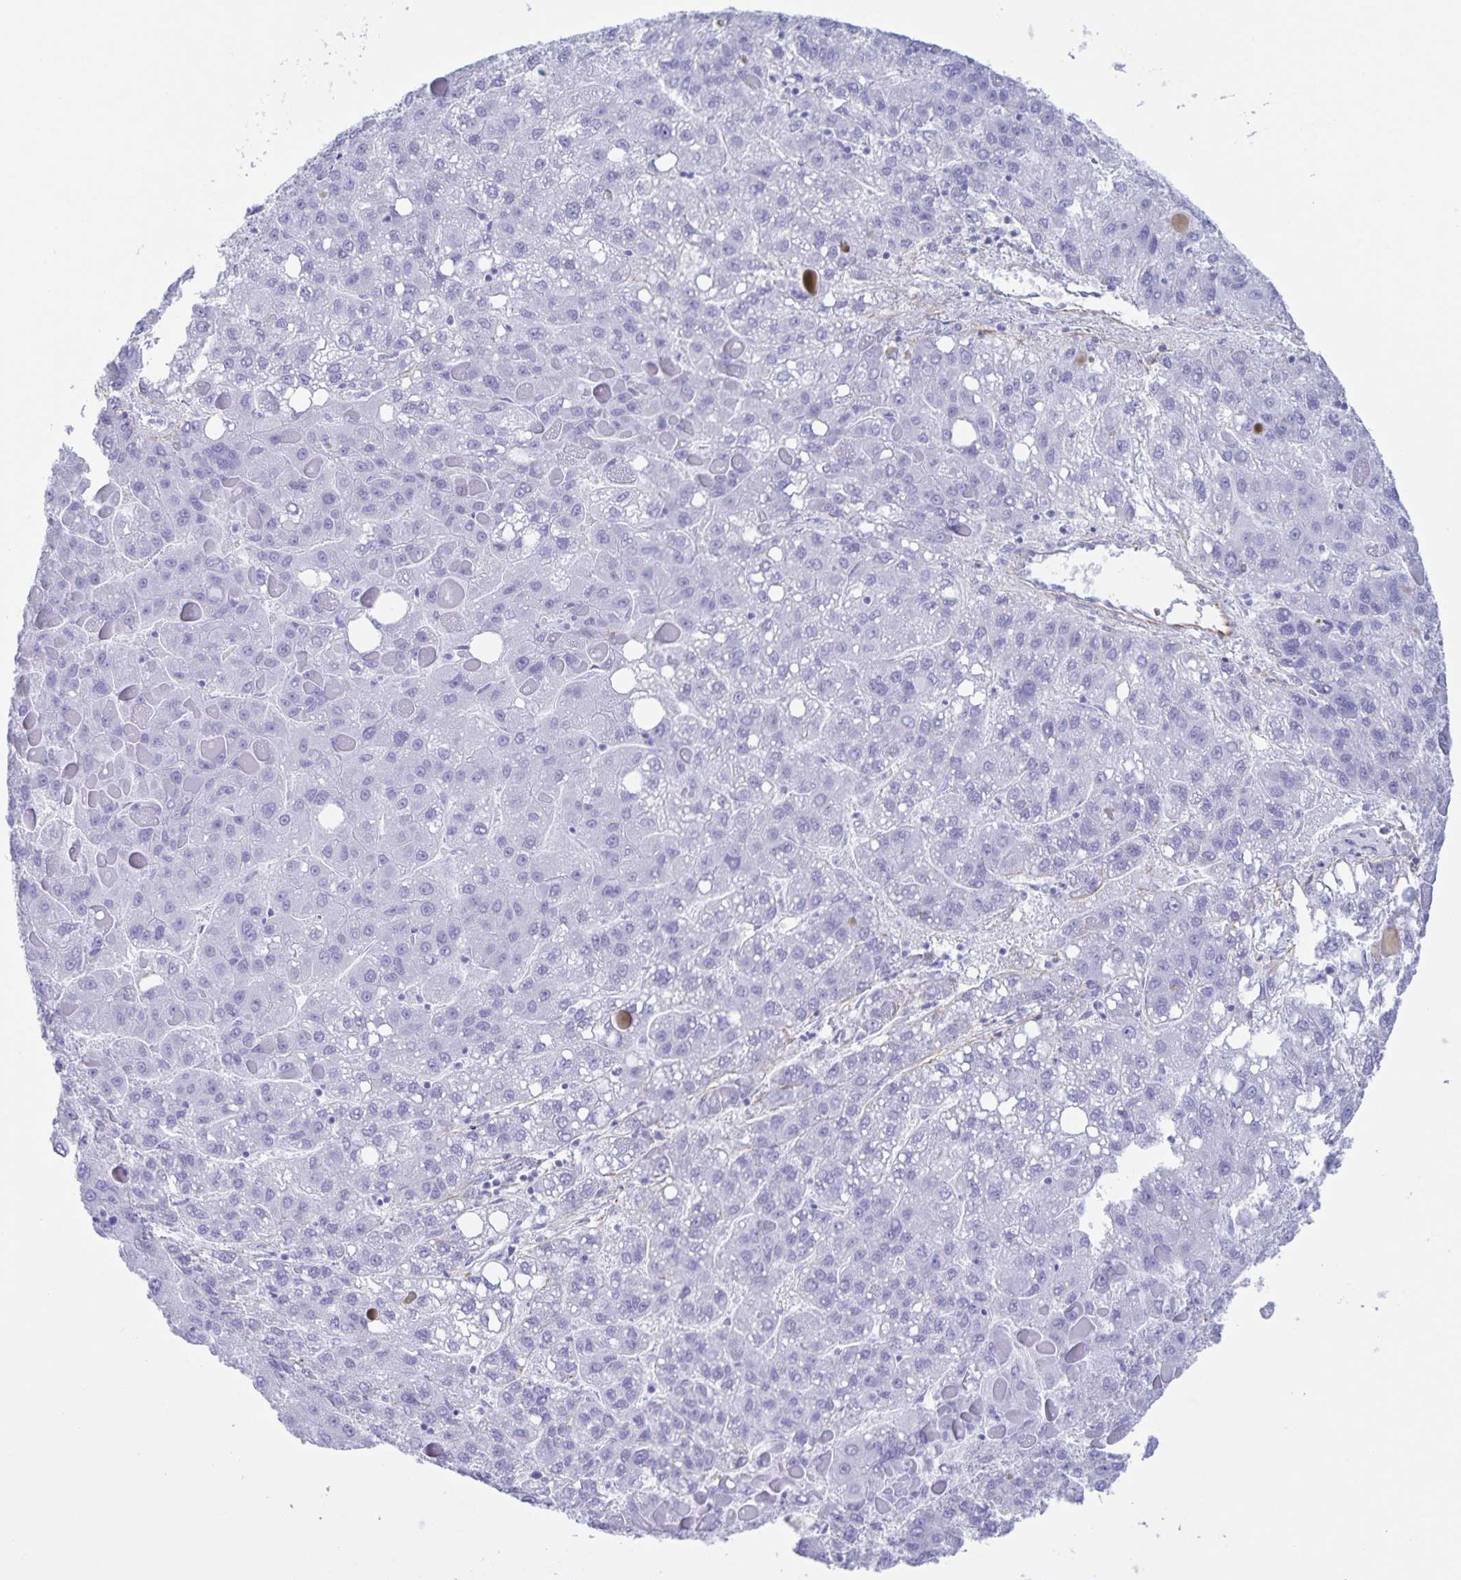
{"staining": {"intensity": "negative", "quantity": "none", "location": "none"}, "tissue": "liver cancer", "cell_type": "Tumor cells", "image_type": "cancer", "snomed": [{"axis": "morphology", "description": "Carcinoma, Hepatocellular, NOS"}, {"axis": "topography", "description": "Liver"}], "caption": "Immunohistochemical staining of liver cancer shows no significant positivity in tumor cells. (Immunohistochemistry (ihc), brightfield microscopy, high magnification).", "gene": "AQP4", "patient": {"sex": "female", "age": 82}}